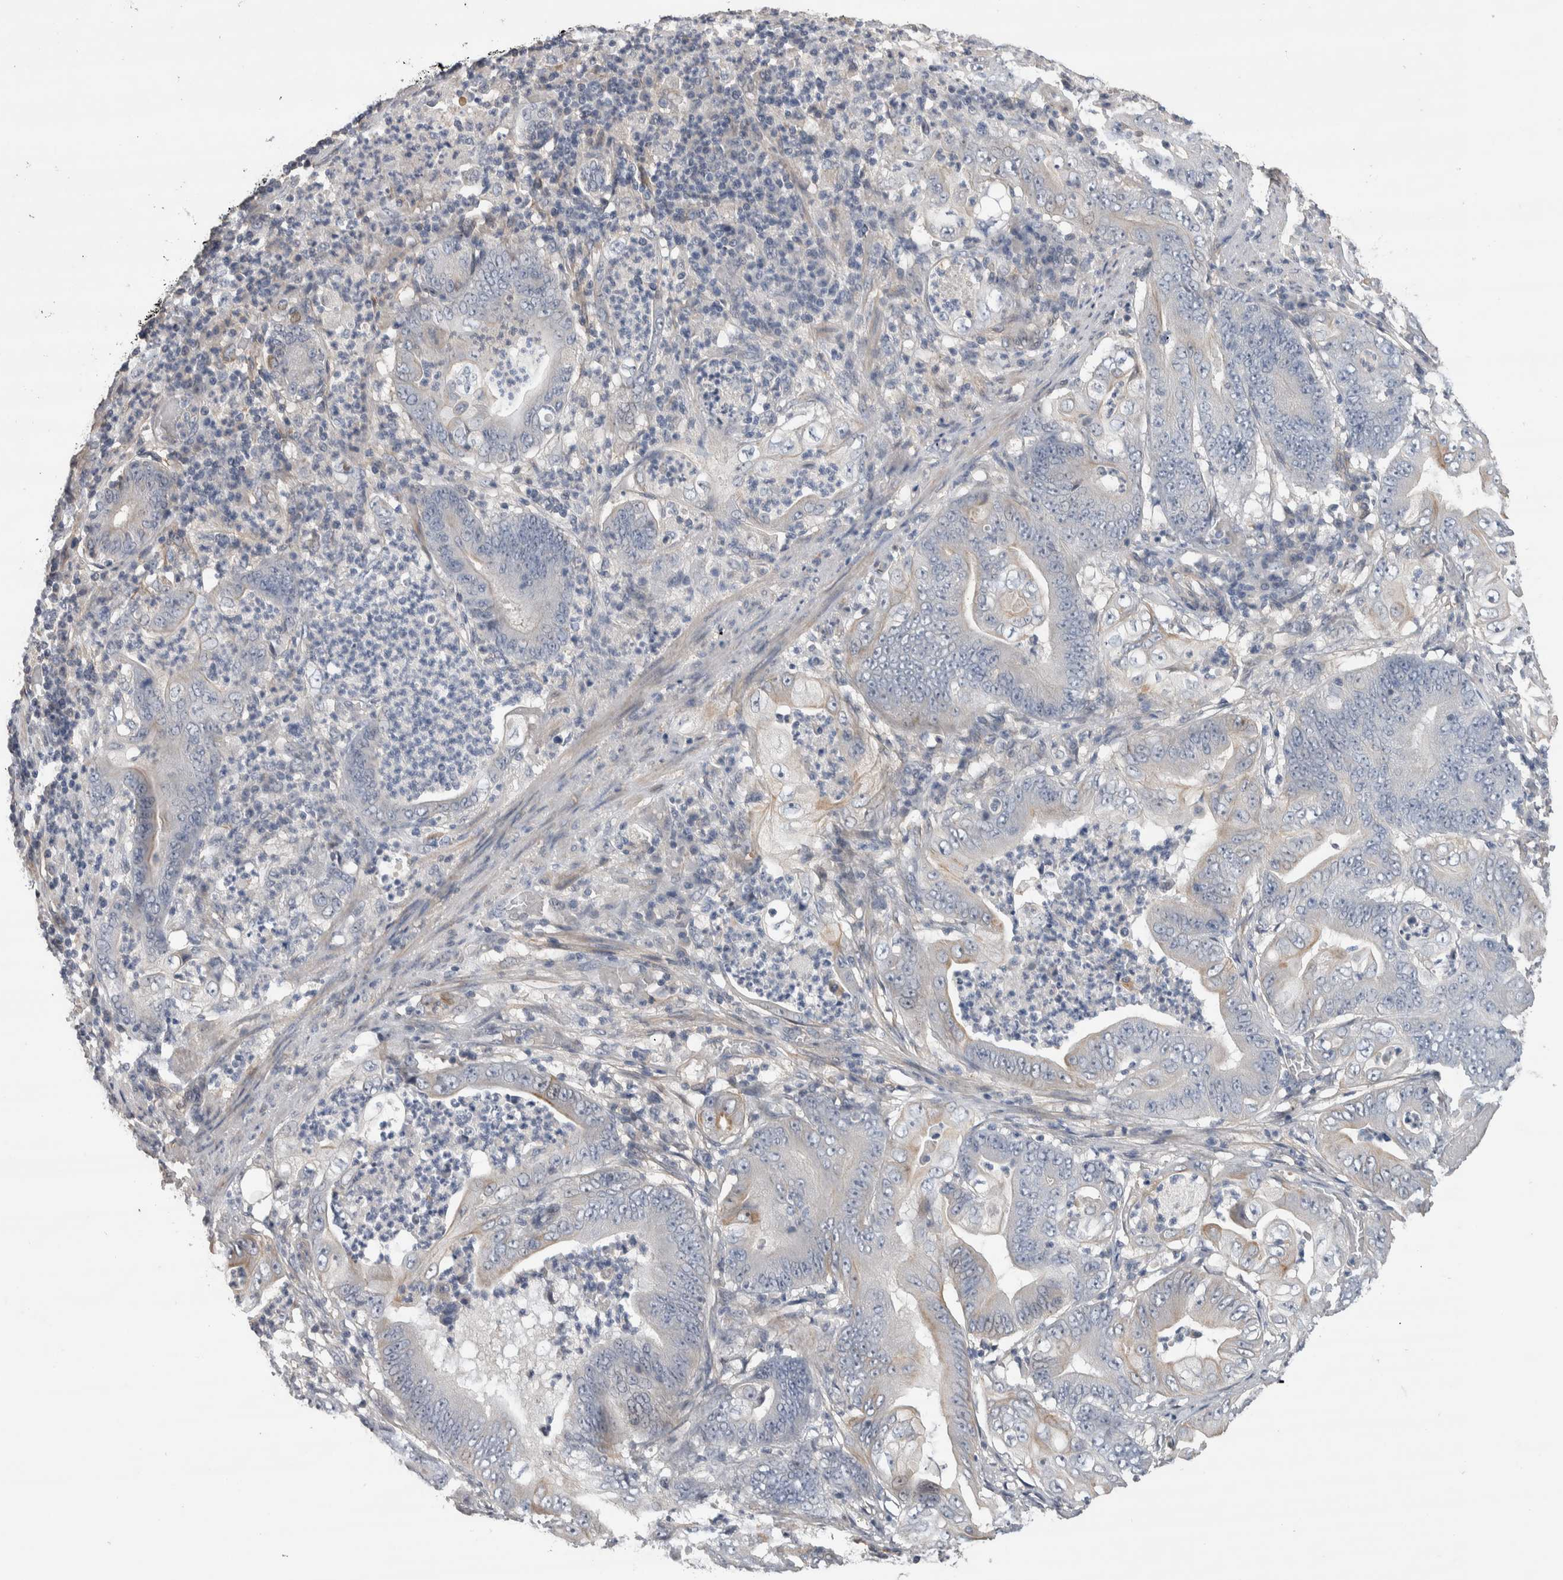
{"staining": {"intensity": "negative", "quantity": "none", "location": "none"}, "tissue": "stomach cancer", "cell_type": "Tumor cells", "image_type": "cancer", "snomed": [{"axis": "morphology", "description": "Adenocarcinoma, NOS"}, {"axis": "topography", "description": "Stomach"}], "caption": "Stomach cancer stained for a protein using IHC reveals no expression tumor cells.", "gene": "GCNA", "patient": {"sex": "female", "age": 73}}